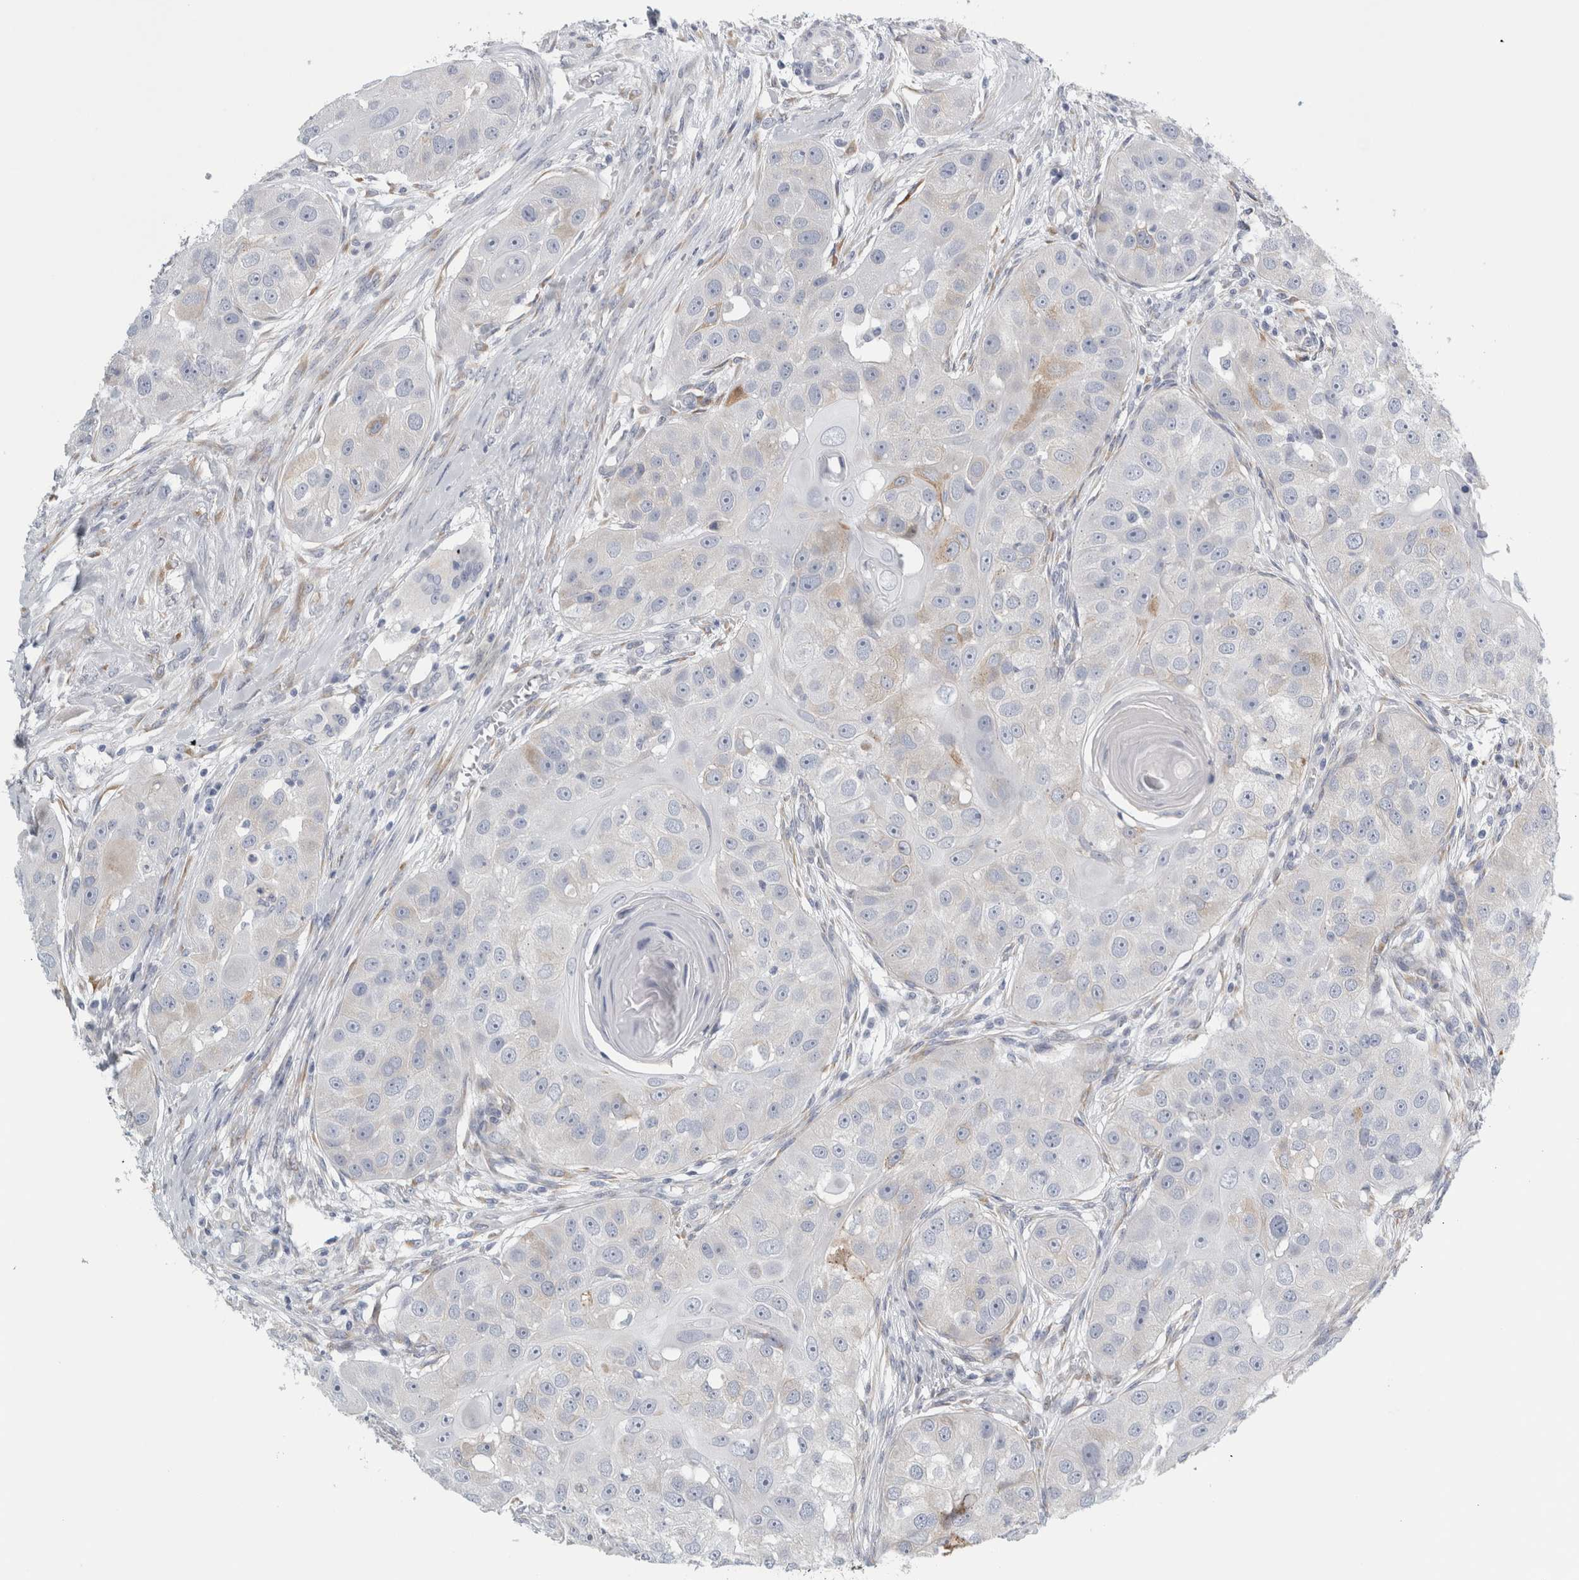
{"staining": {"intensity": "weak", "quantity": "<25%", "location": "cytoplasmic/membranous"}, "tissue": "head and neck cancer", "cell_type": "Tumor cells", "image_type": "cancer", "snomed": [{"axis": "morphology", "description": "Normal tissue, NOS"}, {"axis": "morphology", "description": "Squamous cell carcinoma, NOS"}, {"axis": "topography", "description": "Skeletal muscle"}, {"axis": "topography", "description": "Head-Neck"}], "caption": "This is a image of IHC staining of head and neck cancer (squamous cell carcinoma), which shows no expression in tumor cells.", "gene": "B3GNT3", "patient": {"sex": "male", "age": 51}}